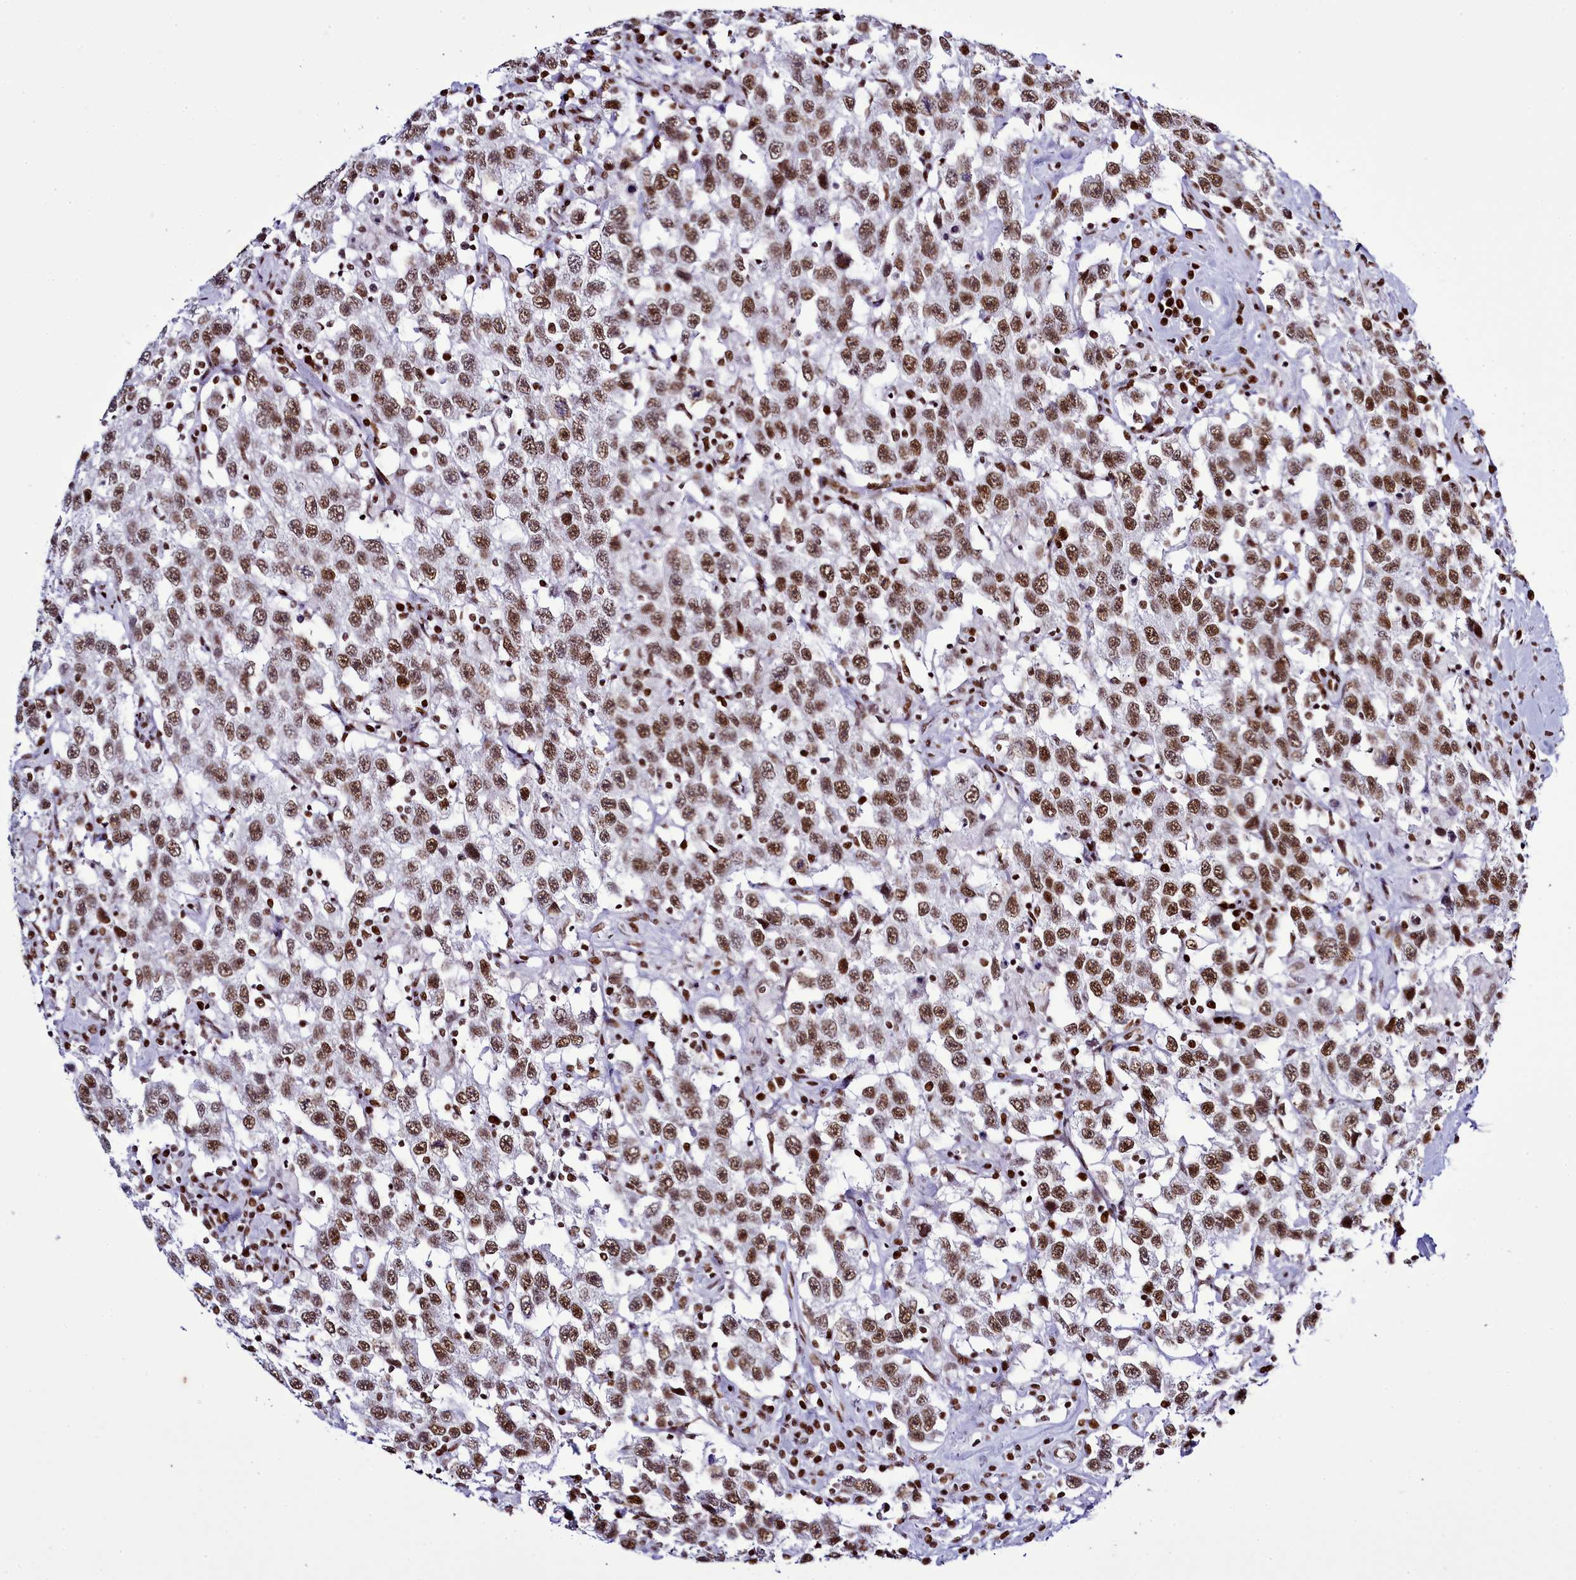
{"staining": {"intensity": "moderate", "quantity": ">75%", "location": "nuclear"}, "tissue": "testis cancer", "cell_type": "Tumor cells", "image_type": "cancer", "snomed": [{"axis": "morphology", "description": "Seminoma, NOS"}, {"axis": "topography", "description": "Testis"}], "caption": "About >75% of tumor cells in testis cancer (seminoma) show moderate nuclear protein staining as visualized by brown immunohistochemical staining.", "gene": "RALY", "patient": {"sex": "male", "age": 41}}